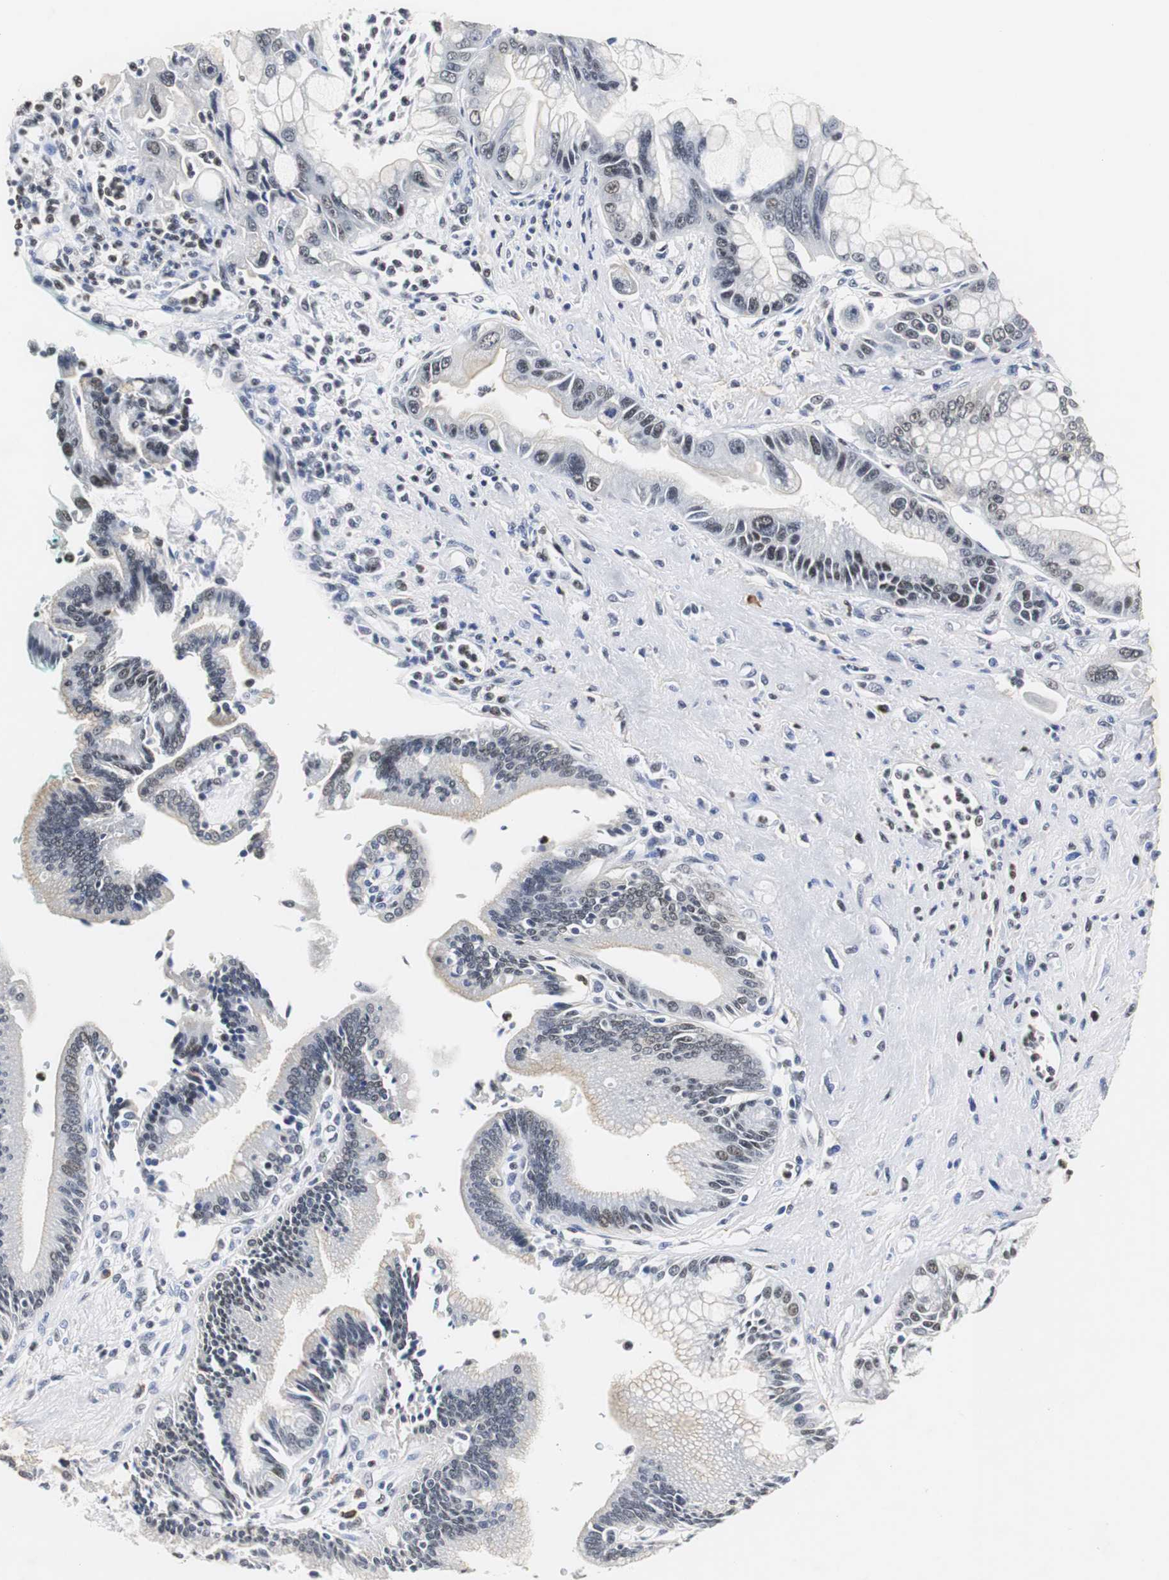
{"staining": {"intensity": "weak", "quantity": "<25%", "location": "nuclear"}, "tissue": "pancreatic cancer", "cell_type": "Tumor cells", "image_type": "cancer", "snomed": [{"axis": "morphology", "description": "Adenocarcinoma, NOS"}, {"axis": "topography", "description": "Pancreas"}], "caption": "Tumor cells are negative for protein expression in human pancreatic cancer.", "gene": "ZFC3H1", "patient": {"sex": "male", "age": 59}}